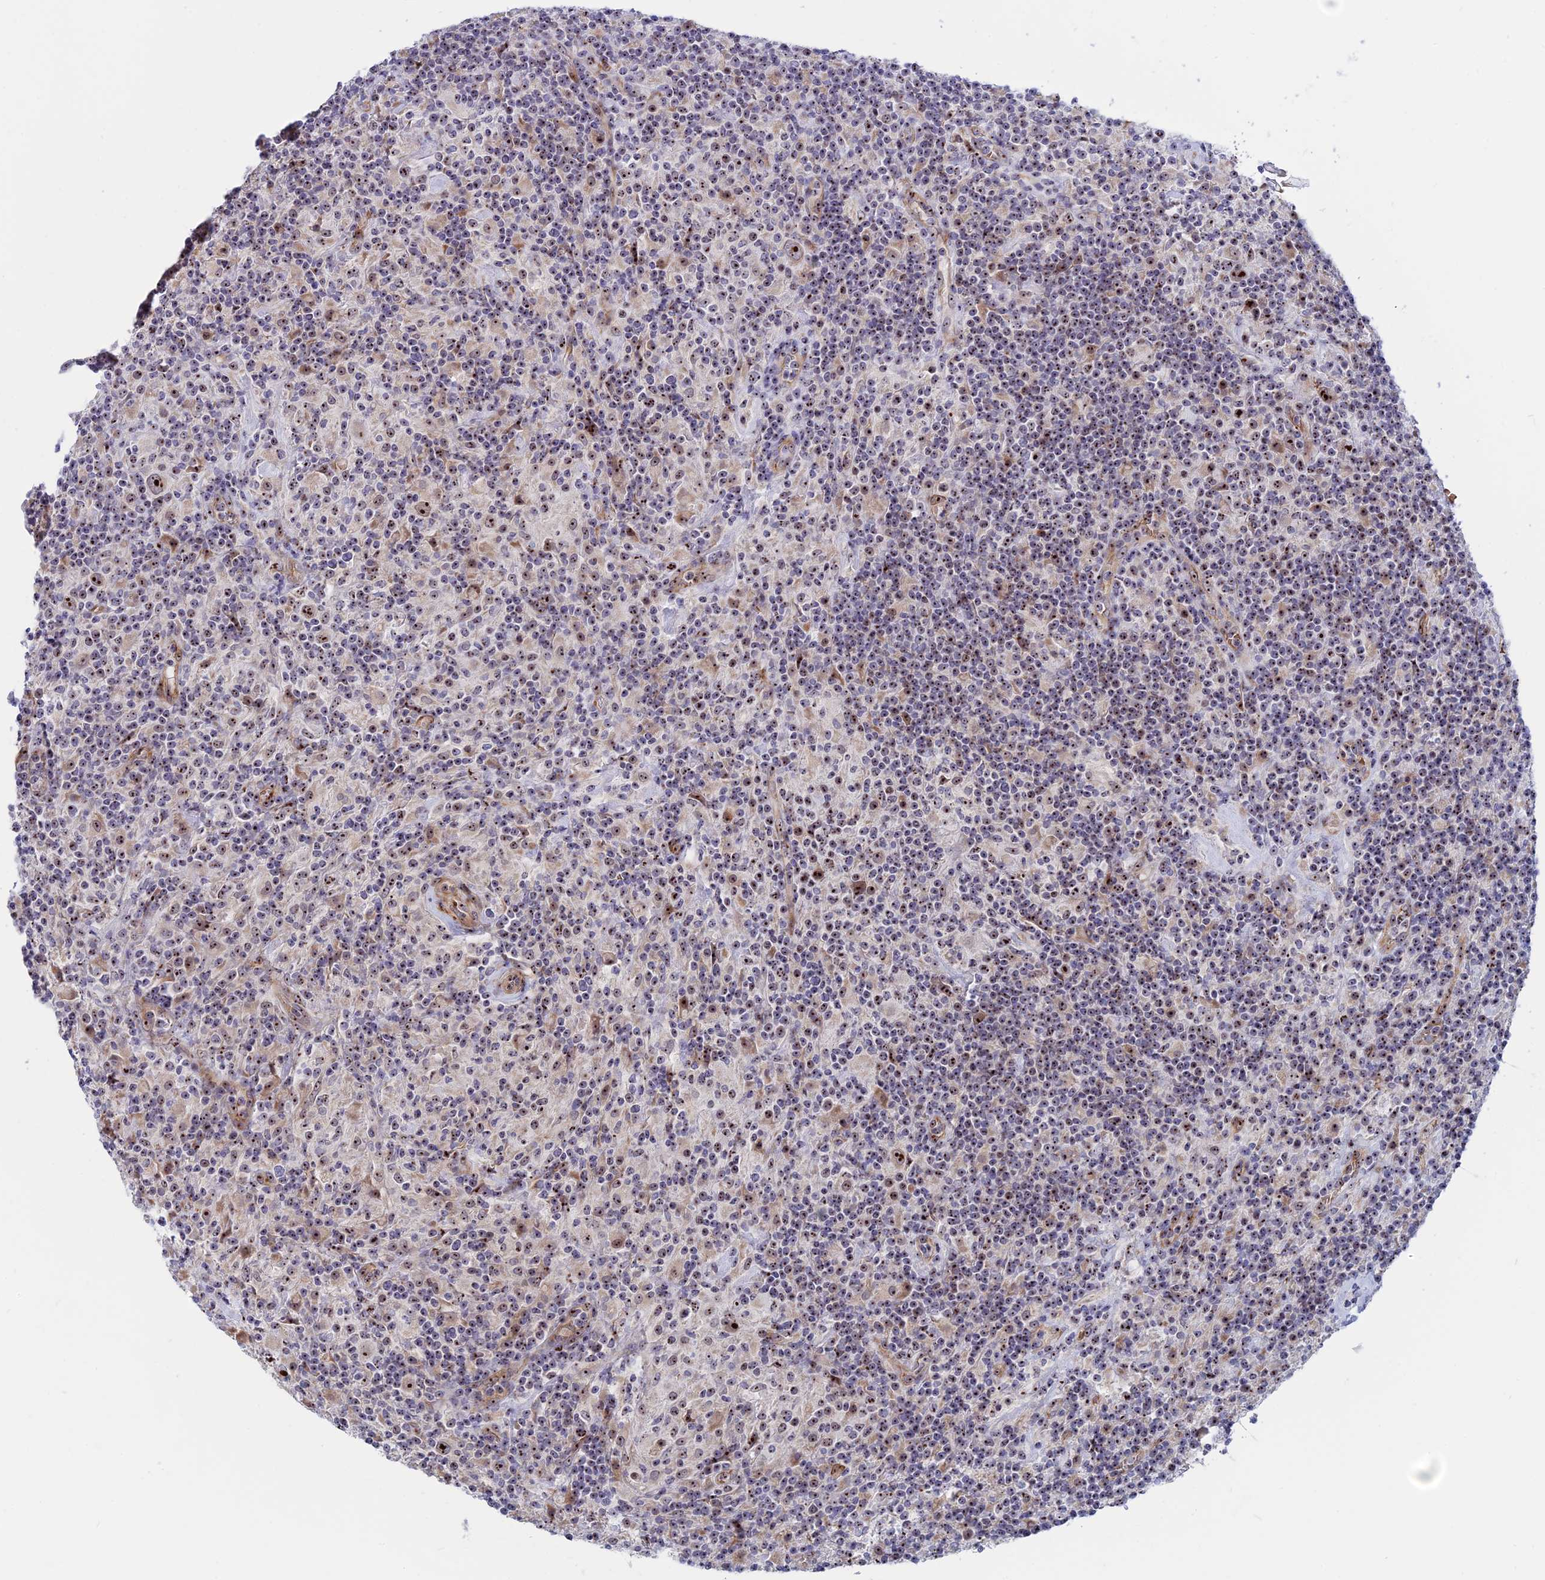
{"staining": {"intensity": "strong", "quantity": ">75%", "location": "nuclear"}, "tissue": "lymphoma", "cell_type": "Tumor cells", "image_type": "cancer", "snomed": [{"axis": "morphology", "description": "Hodgkin's disease, NOS"}, {"axis": "topography", "description": "Lymph node"}], "caption": "Strong nuclear expression for a protein is appreciated in approximately >75% of tumor cells of lymphoma using immunohistochemistry.", "gene": "DBNDD1", "patient": {"sex": "male", "age": 70}}